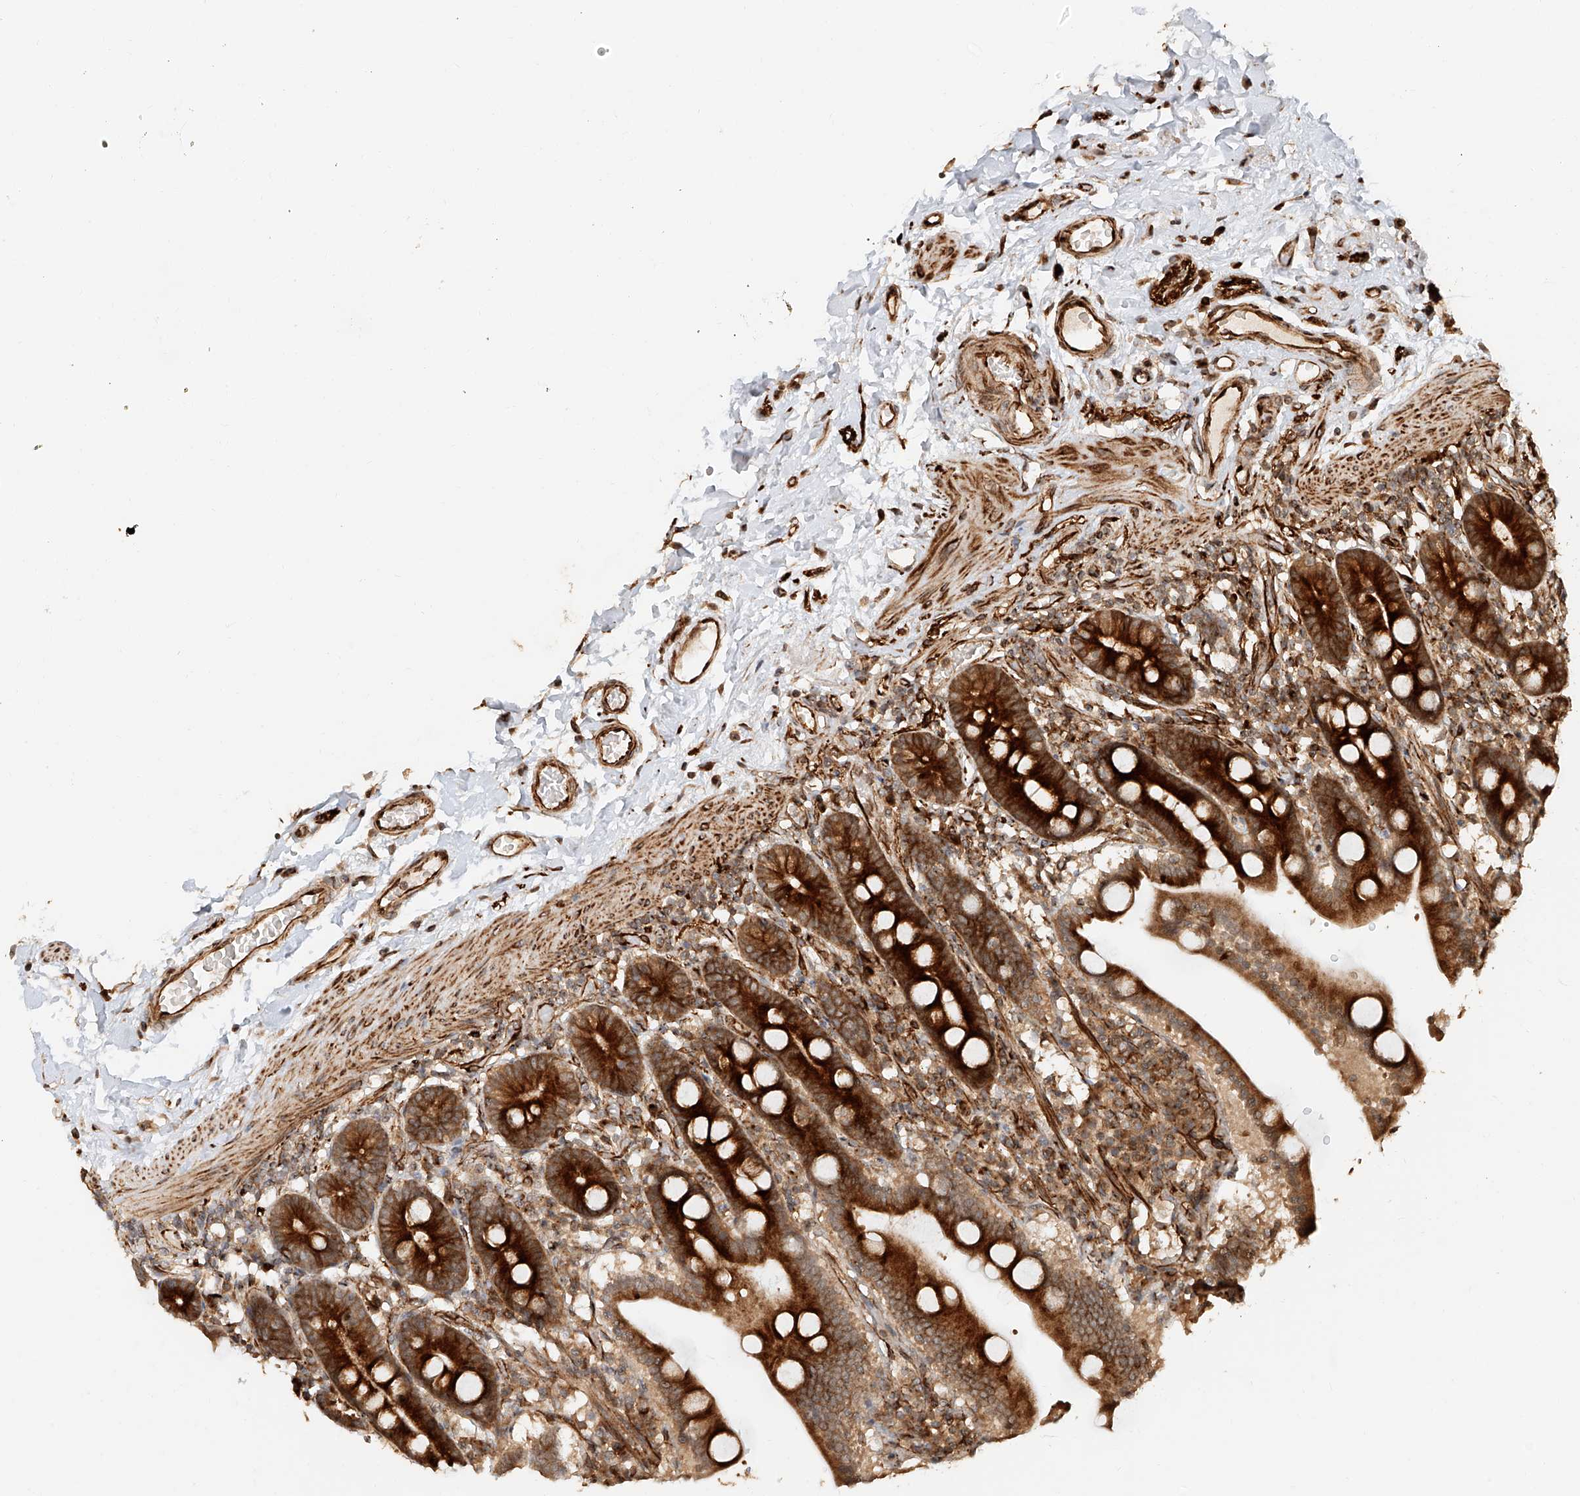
{"staining": {"intensity": "strong", "quantity": ">75%", "location": "cytoplasmic/membranous"}, "tissue": "duodenum", "cell_type": "Glandular cells", "image_type": "normal", "snomed": [{"axis": "morphology", "description": "Normal tissue, NOS"}, {"axis": "topography", "description": "Duodenum"}], "caption": "High-magnification brightfield microscopy of normal duodenum stained with DAB (brown) and counterstained with hematoxylin (blue). glandular cells exhibit strong cytoplasmic/membranous positivity is identified in approximately>75% of cells. Nuclei are stained in blue.", "gene": "NAP1L1", "patient": {"sex": "male", "age": 55}}